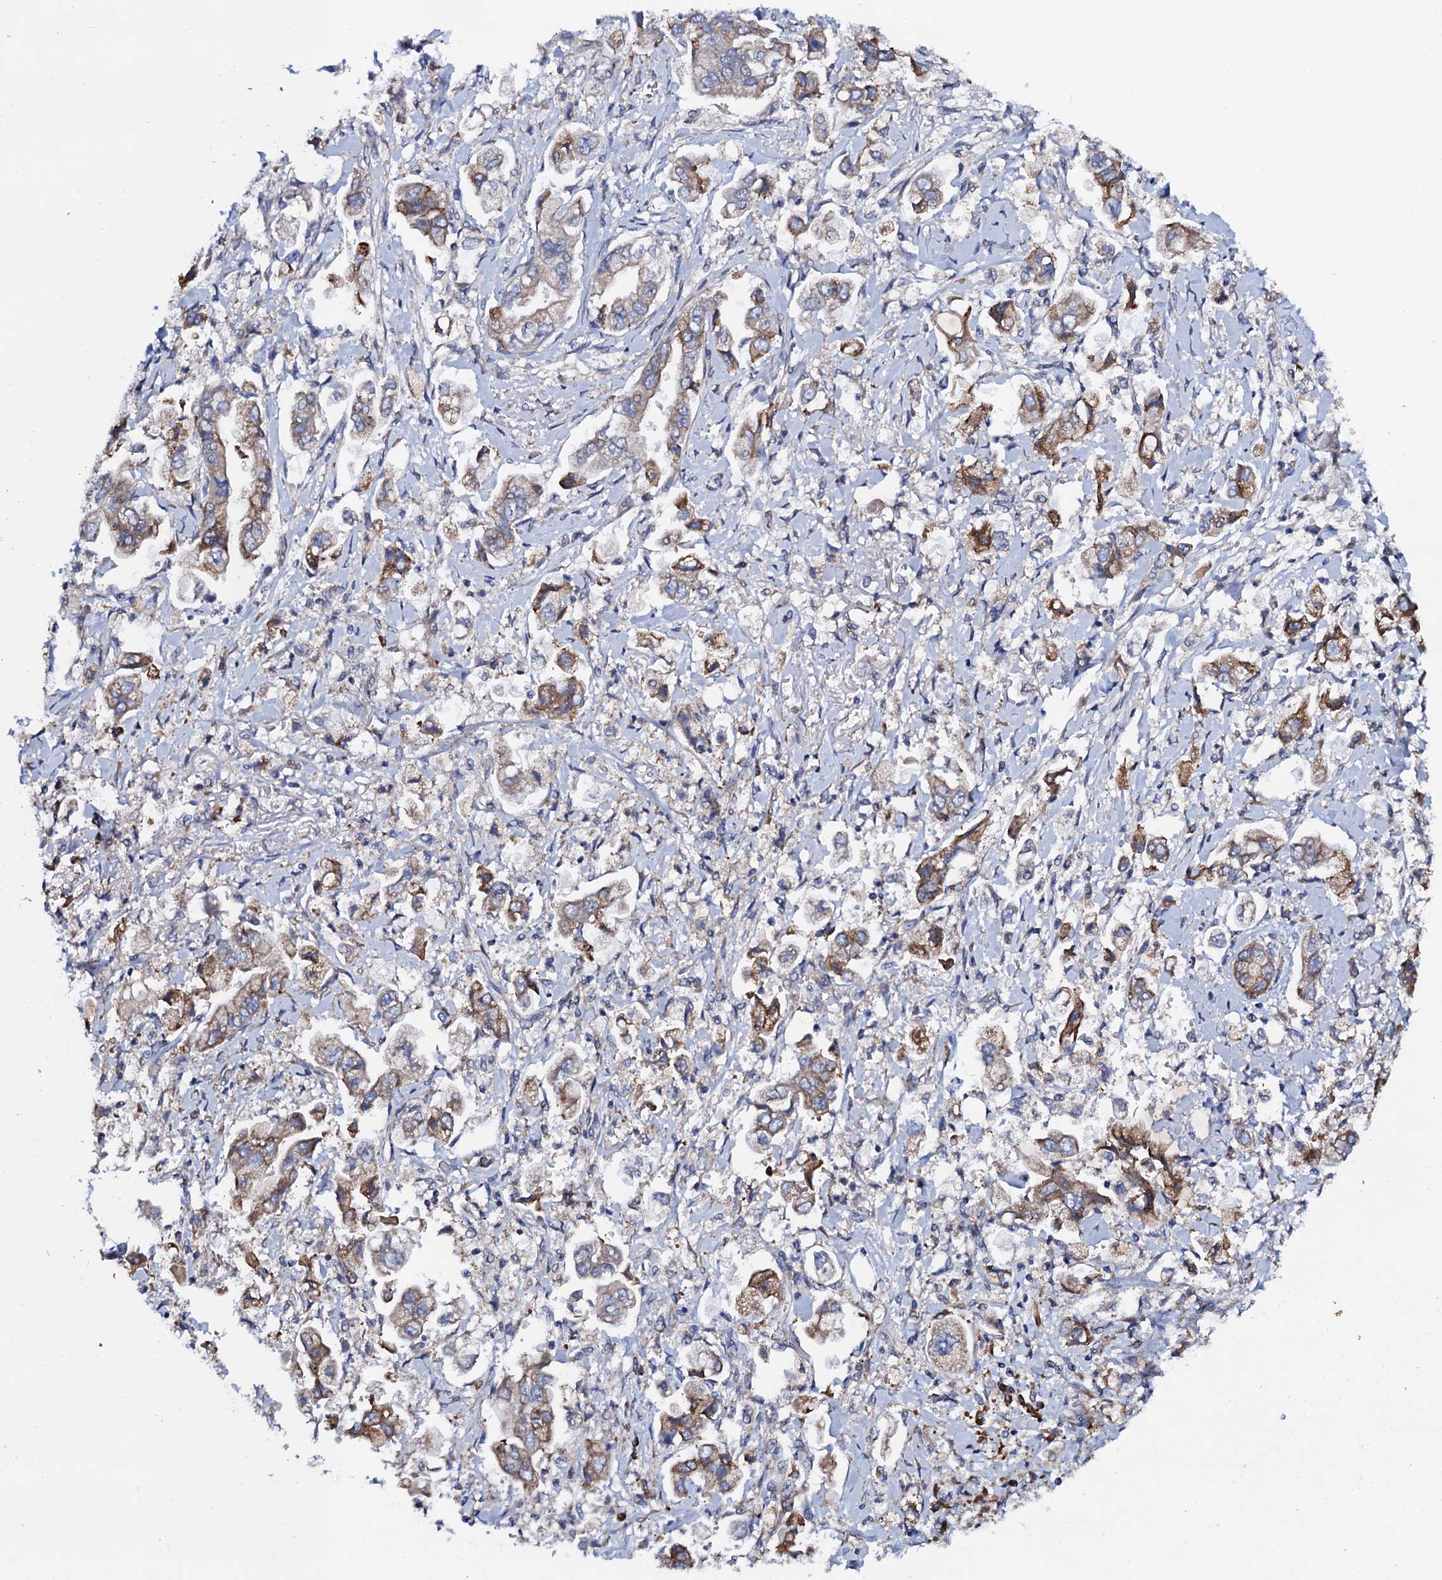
{"staining": {"intensity": "moderate", "quantity": ">75%", "location": "cytoplasmic/membranous"}, "tissue": "stomach cancer", "cell_type": "Tumor cells", "image_type": "cancer", "snomed": [{"axis": "morphology", "description": "Adenocarcinoma, NOS"}, {"axis": "topography", "description": "Stomach"}], "caption": "Immunohistochemical staining of adenocarcinoma (stomach) shows medium levels of moderate cytoplasmic/membranous expression in approximately >75% of tumor cells.", "gene": "PGLS", "patient": {"sex": "male", "age": 62}}